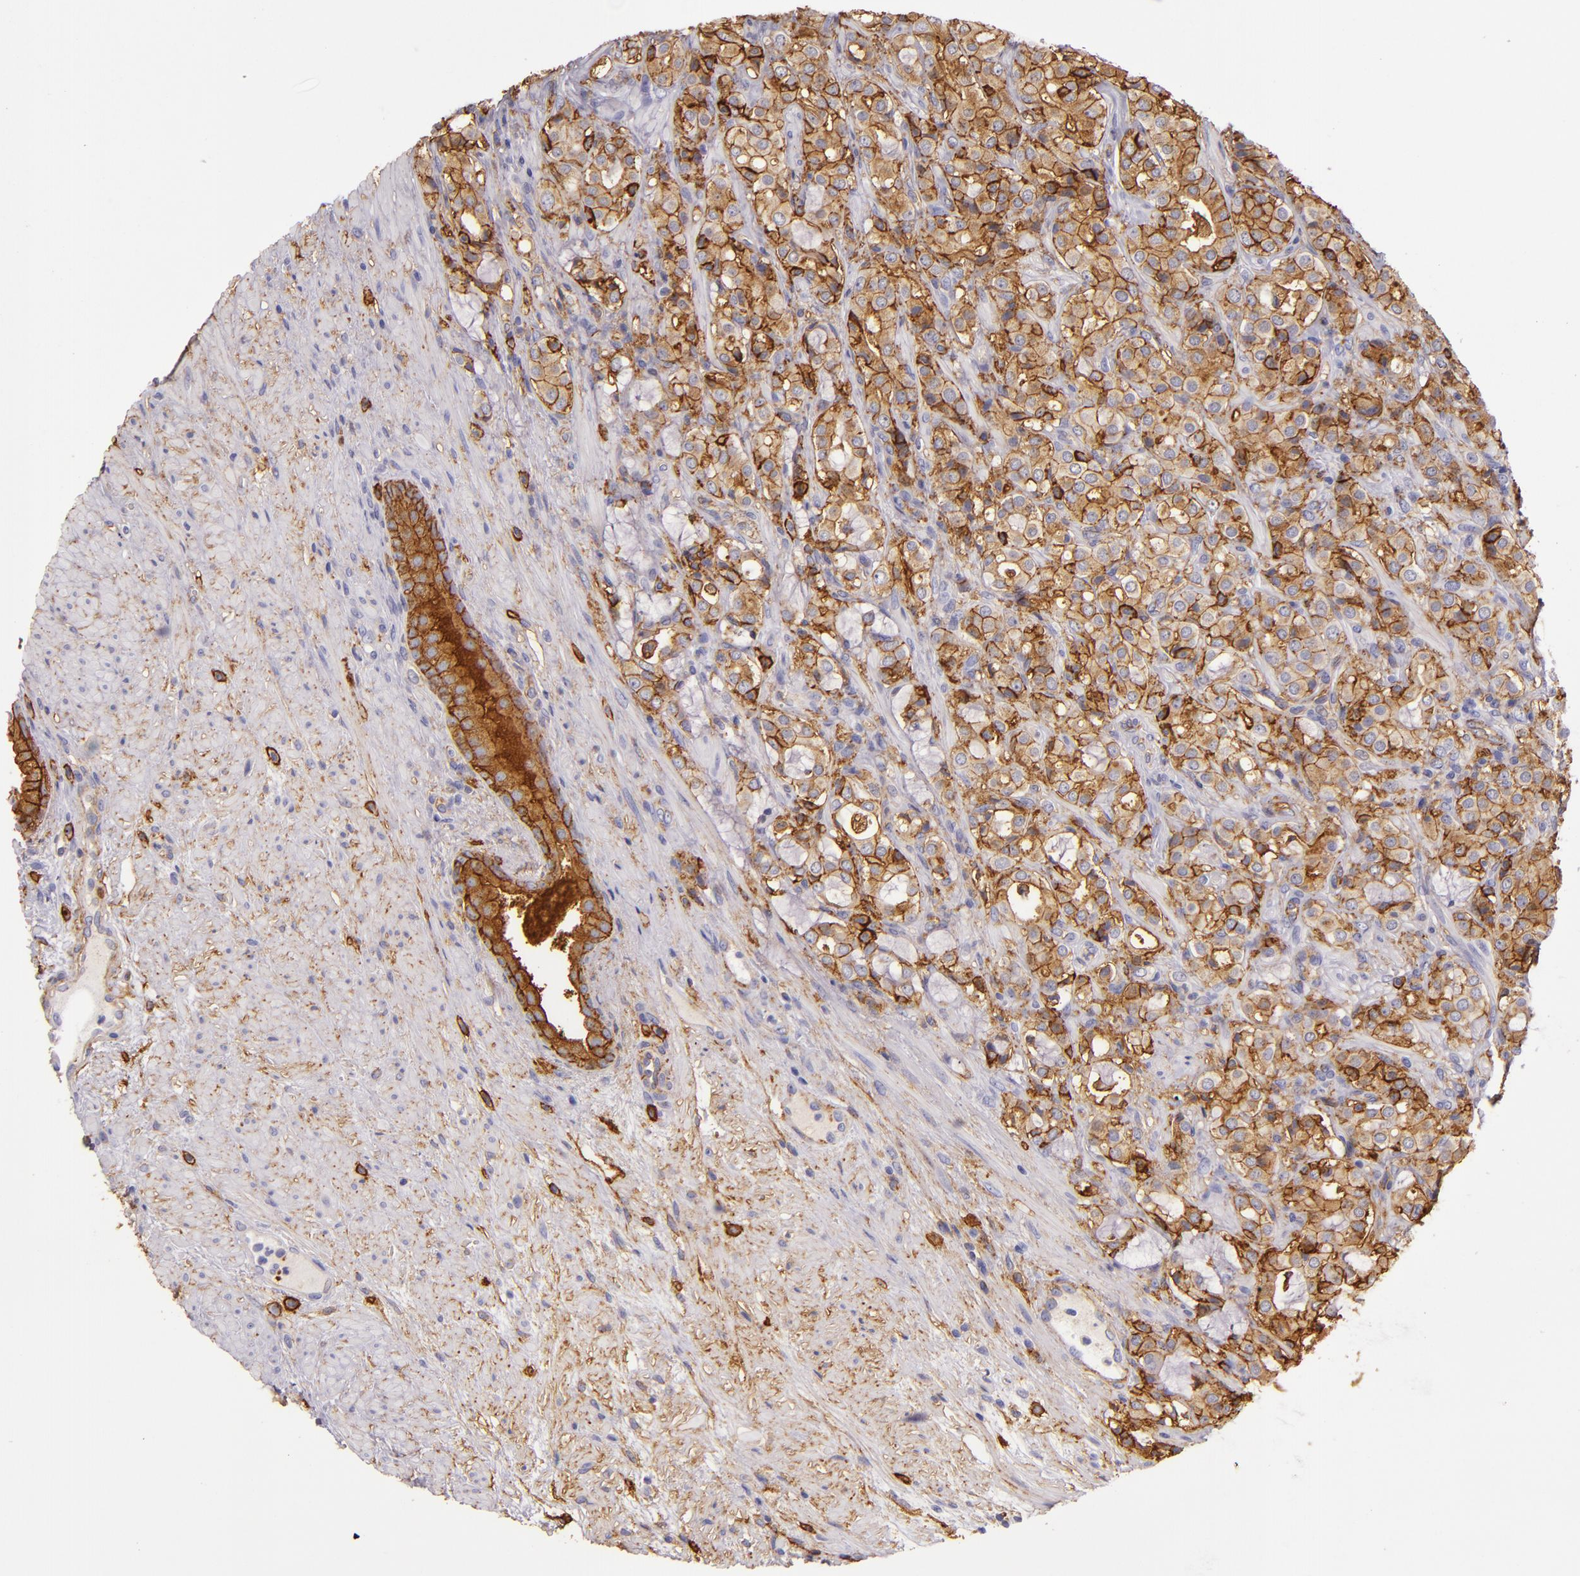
{"staining": {"intensity": "strong", "quantity": ">75%", "location": "cytoplasmic/membranous"}, "tissue": "prostate cancer", "cell_type": "Tumor cells", "image_type": "cancer", "snomed": [{"axis": "morphology", "description": "Adenocarcinoma, High grade"}, {"axis": "topography", "description": "Prostate"}], "caption": "Human prostate cancer (high-grade adenocarcinoma) stained with a protein marker reveals strong staining in tumor cells.", "gene": "CD9", "patient": {"sex": "male", "age": 72}}